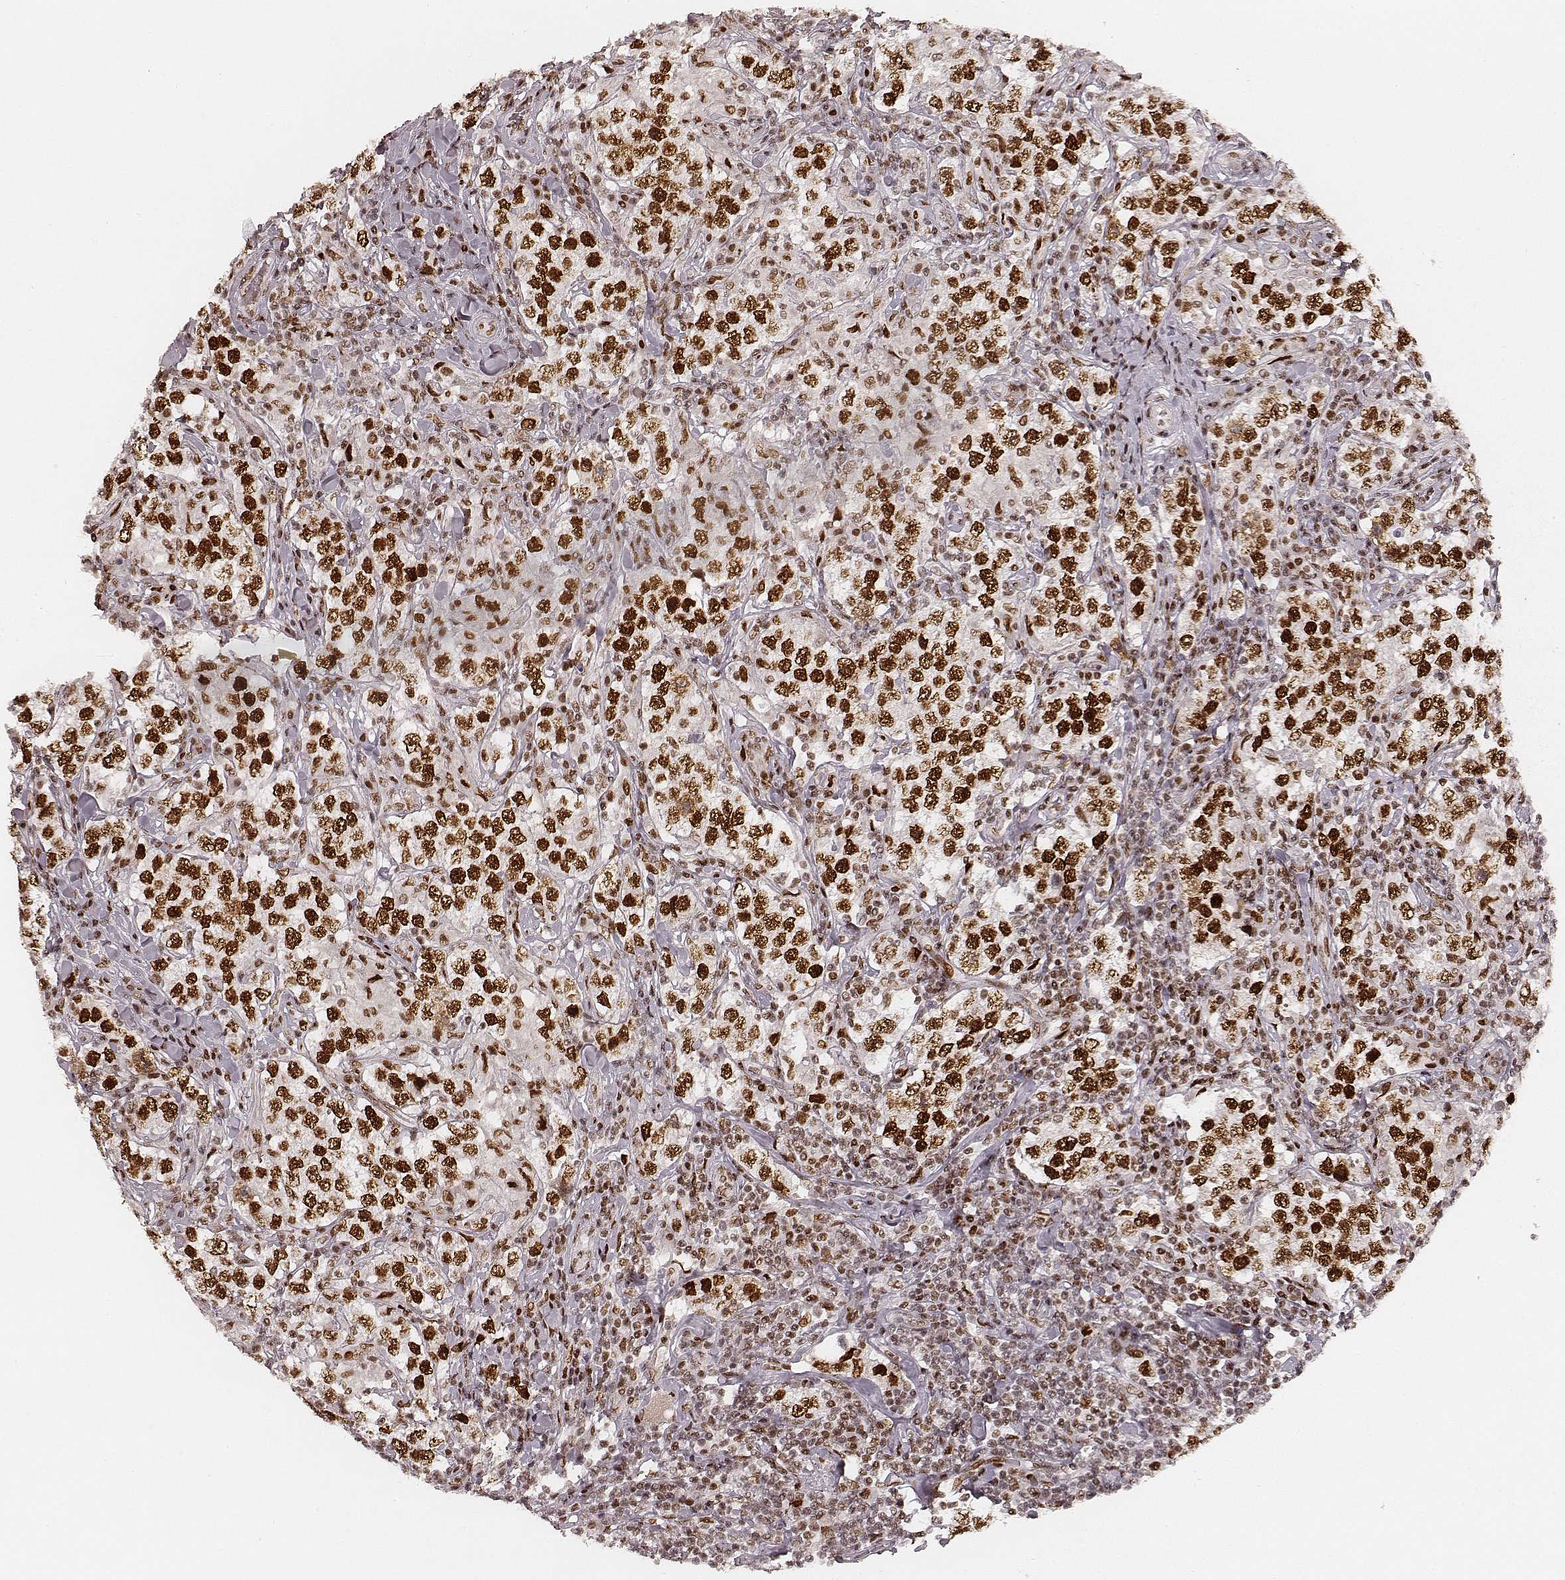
{"staining": {"intensity": "strong", "quantity": ">75%", "location": "nuclear"}, "tissue": "testis cancer", "cell_type": "Tumor cells", "image_type": "cancer", "snomed": [{"axis": "morphology", "description": "Seminoma, NOS"}, {"axis": "morphology", "description": "Carcinoma, Embryonal, NOS"}, {"axis": "topography", "description": "Testis"}], "caption": "Protein expression analysis of testis cancer displays strong nuclear expression in approximately >75% of tumor cells.", "gene": "HNRNPC", "patient": {"sex": "male", "age": 41}}